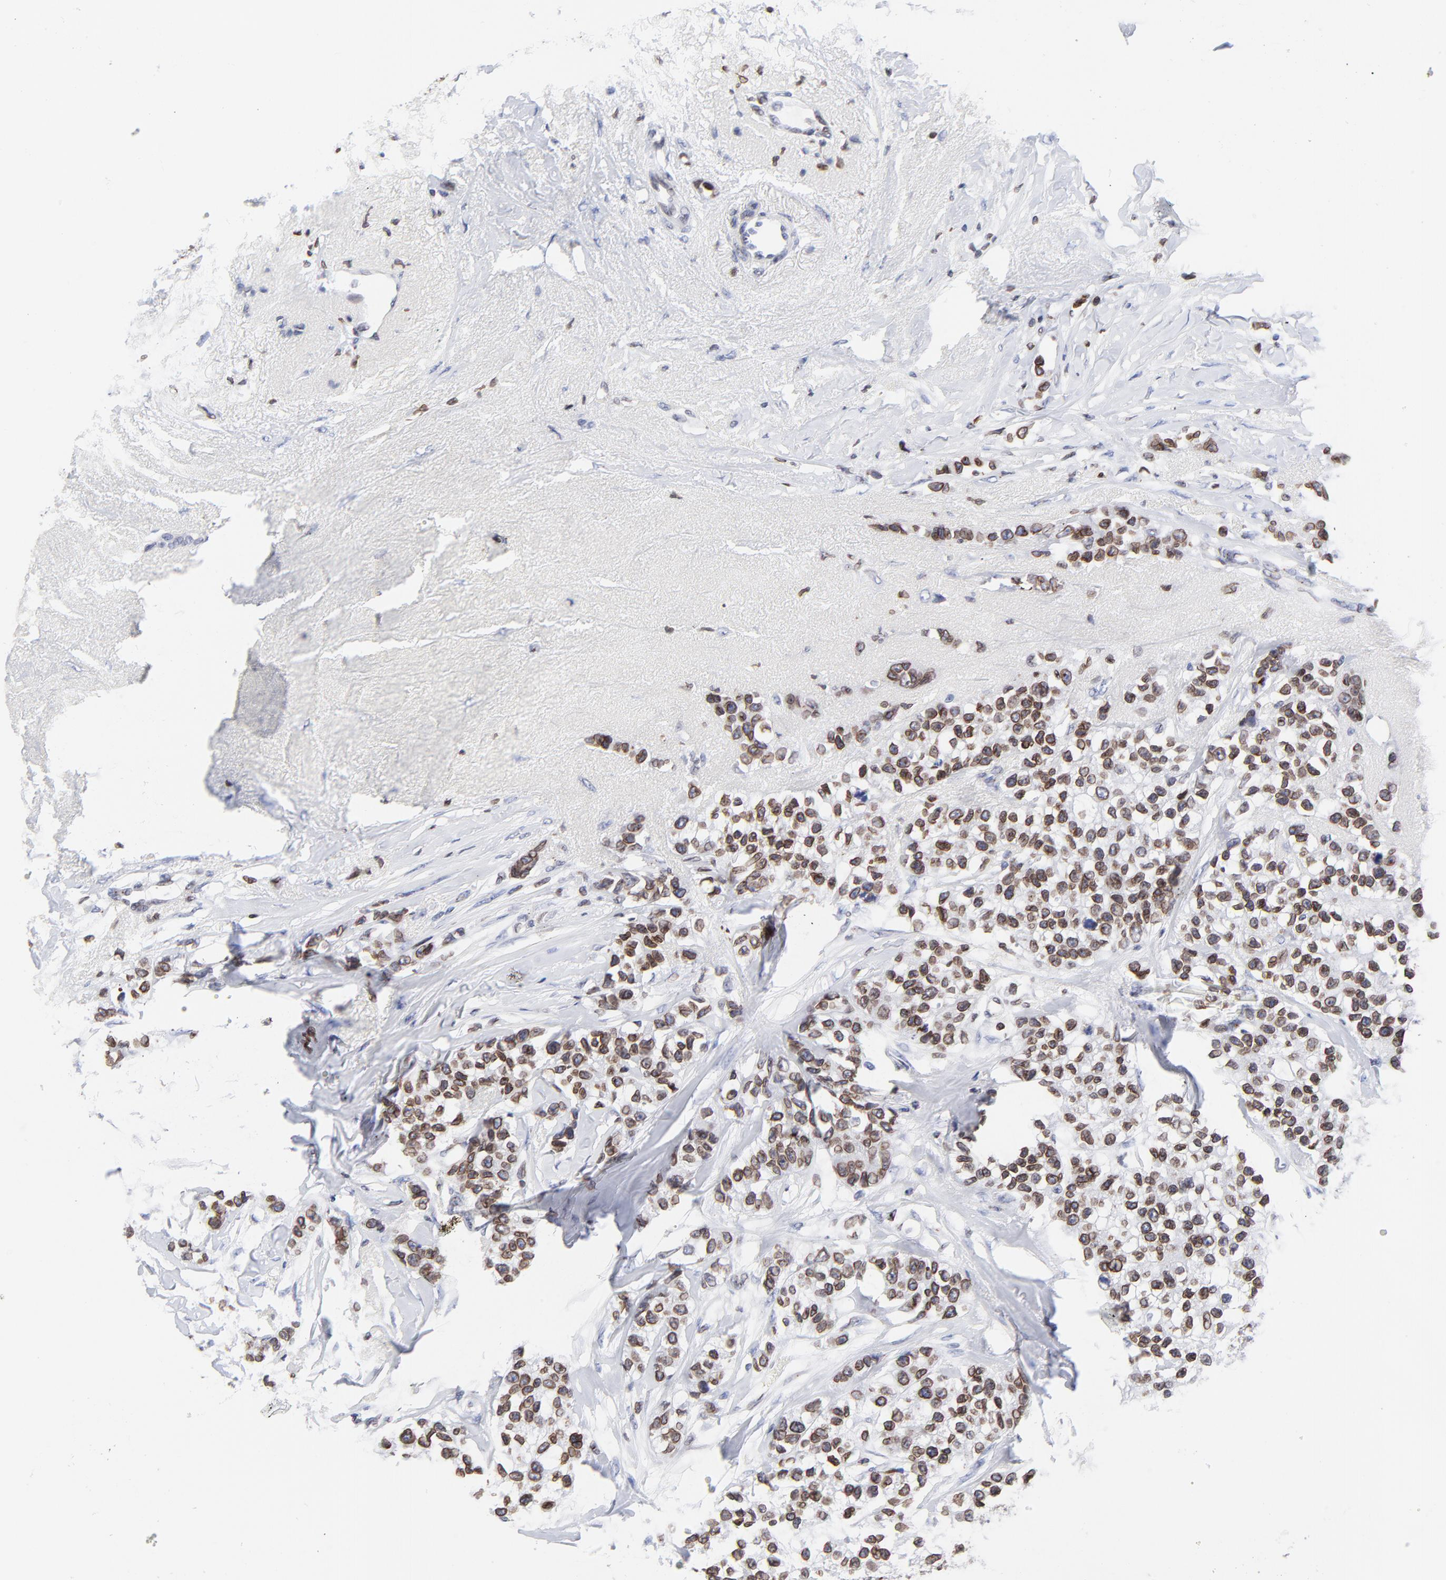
{"staining": {"intensity": "strong", "quantity": ">75%", "location": "cytoplasmic/membranous,nuclear"}, "tissue": "breast cancer", "cell_type": "Tumor cells", "image_type": "cancer", "snomed": [{"axis": "morphology", "description": "Duct carcinoma"}, {"axis": "topography", "description": "Breast"}], "caption": "Protein expression by IHC displays strong cytoplasmic/membranous and nuclear staining in about >75% of tumor cells in infiltrating ductal carcinoma (breast). The staining is performed using DAB (3,3'-diaminobenzidine) brown chromogen to label protein expression. The nuclei are counter-stained blue using hematoxylin.", "gene": "THAP7", "patient": {"sex": "female", "age": 51}}